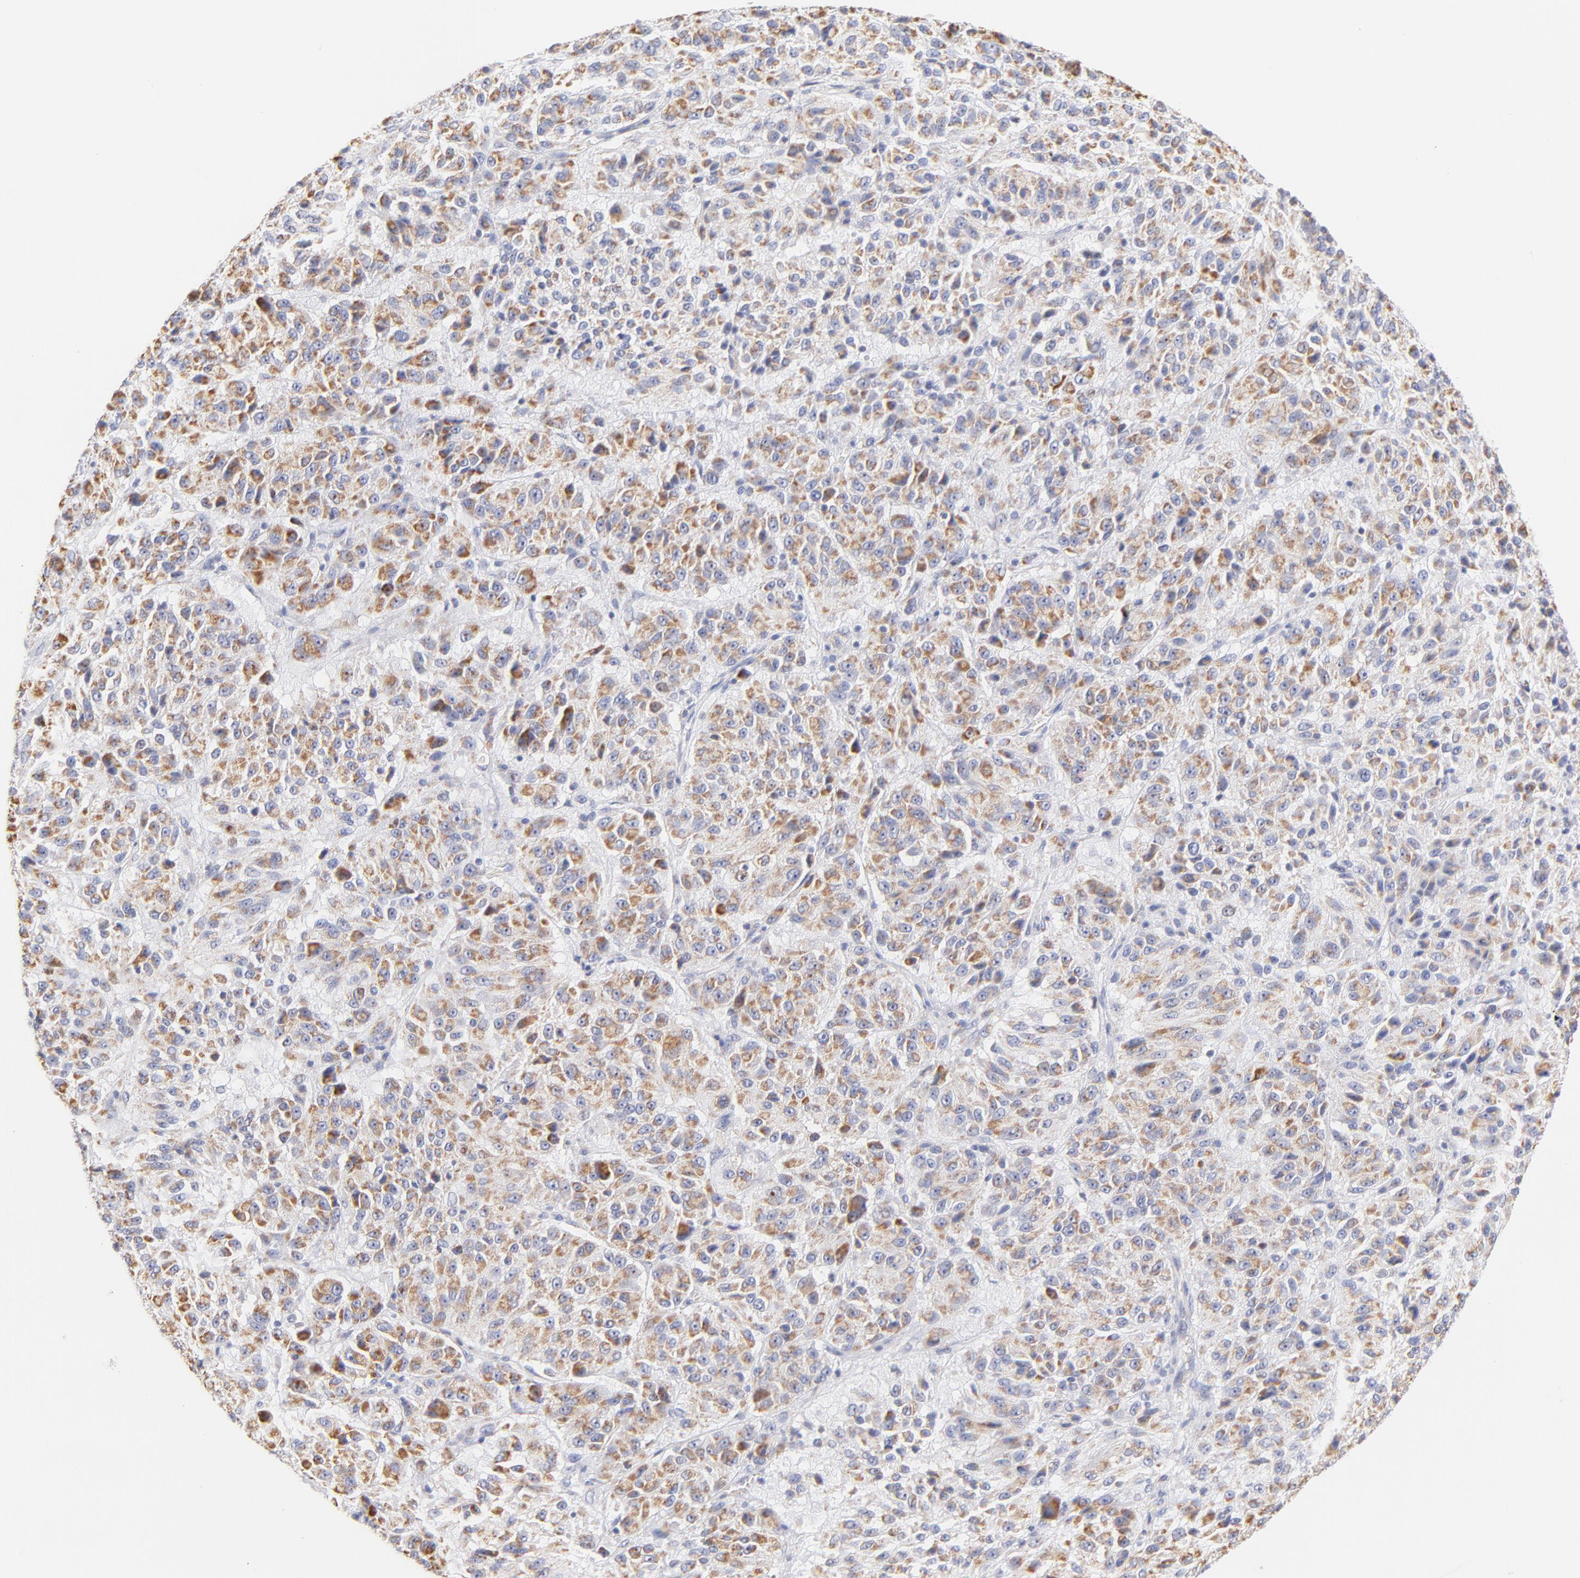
{"staining": {"intensity": "weak", "quantity": ">75%", "location": "cytoplasmic/membranous"}, "tissue": "melanoma", "cell_type": "Tumor cells", "image_type": "cancer", "snomed": [{"axis": "morphology", "description": "Malignant melanoma, Metastatic site"}, {"axis": "topography", "description": "Lung"}], "caption": "Weak cytoplasmic/membranous protein staining is present in approximately >75% of tumor cells in malignant melanoma (metastatic site).", "gene": "AIFM1", "patient": {"sex": "male", "age": 64}}